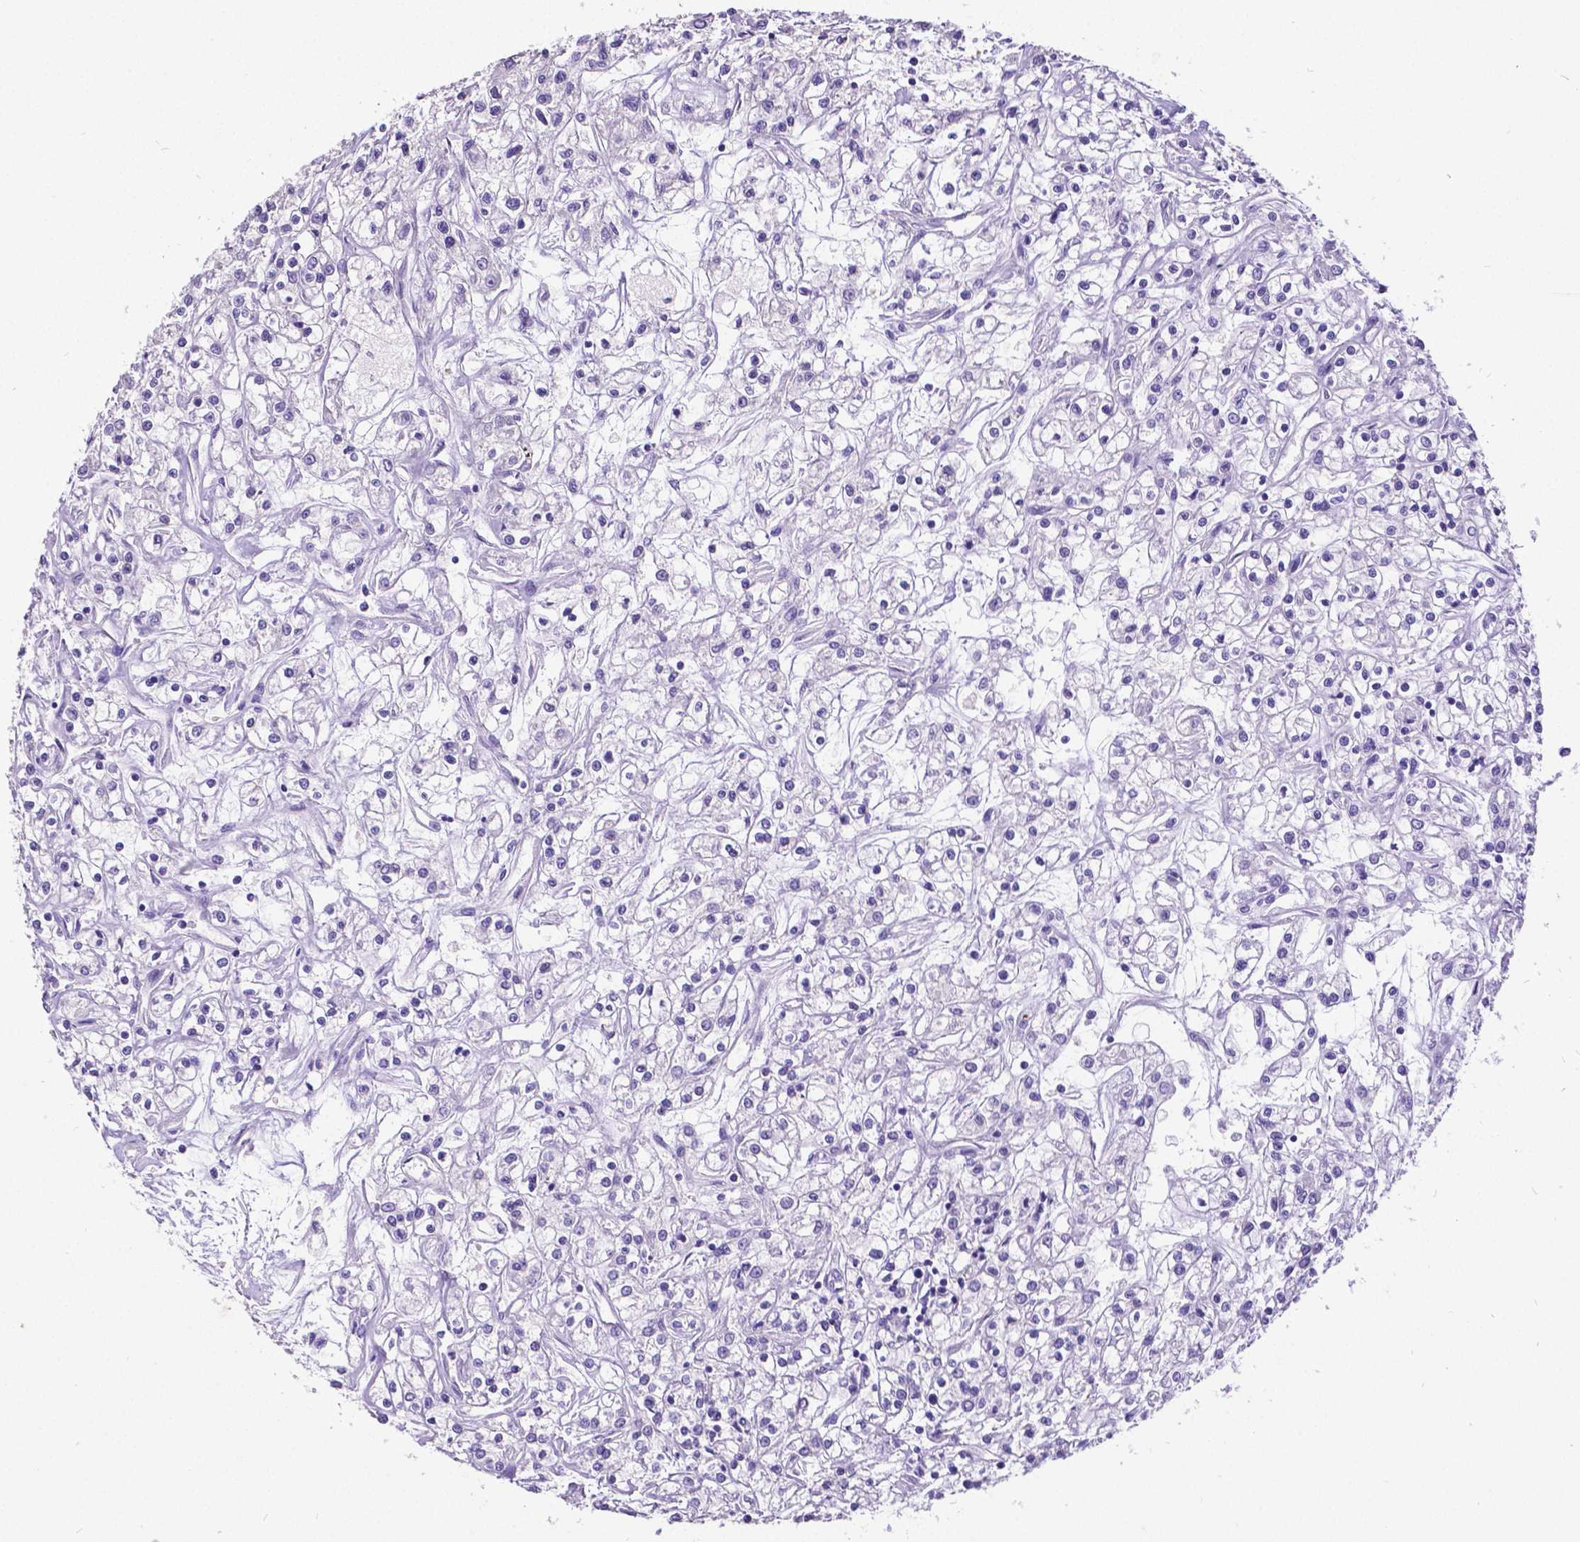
{"staining": {"intensity": "negative", "quantity": "none", "location": "none"}, "tissue": "renal cancer", "cell_type": "Tumor cells", "image_type": "cancer", "snomed": [{"axis": "morphology", "description": "Adenocarcinoma, NOS"}, {"axis": "topography", "description": "Kidney"}], "caption": "Immunohistochemical staining of renal adenocarcinoma demonstrates no significant expression in tumor cells.", "gene": "SATB2", "patient": {"sex": "female", "age": 59}}